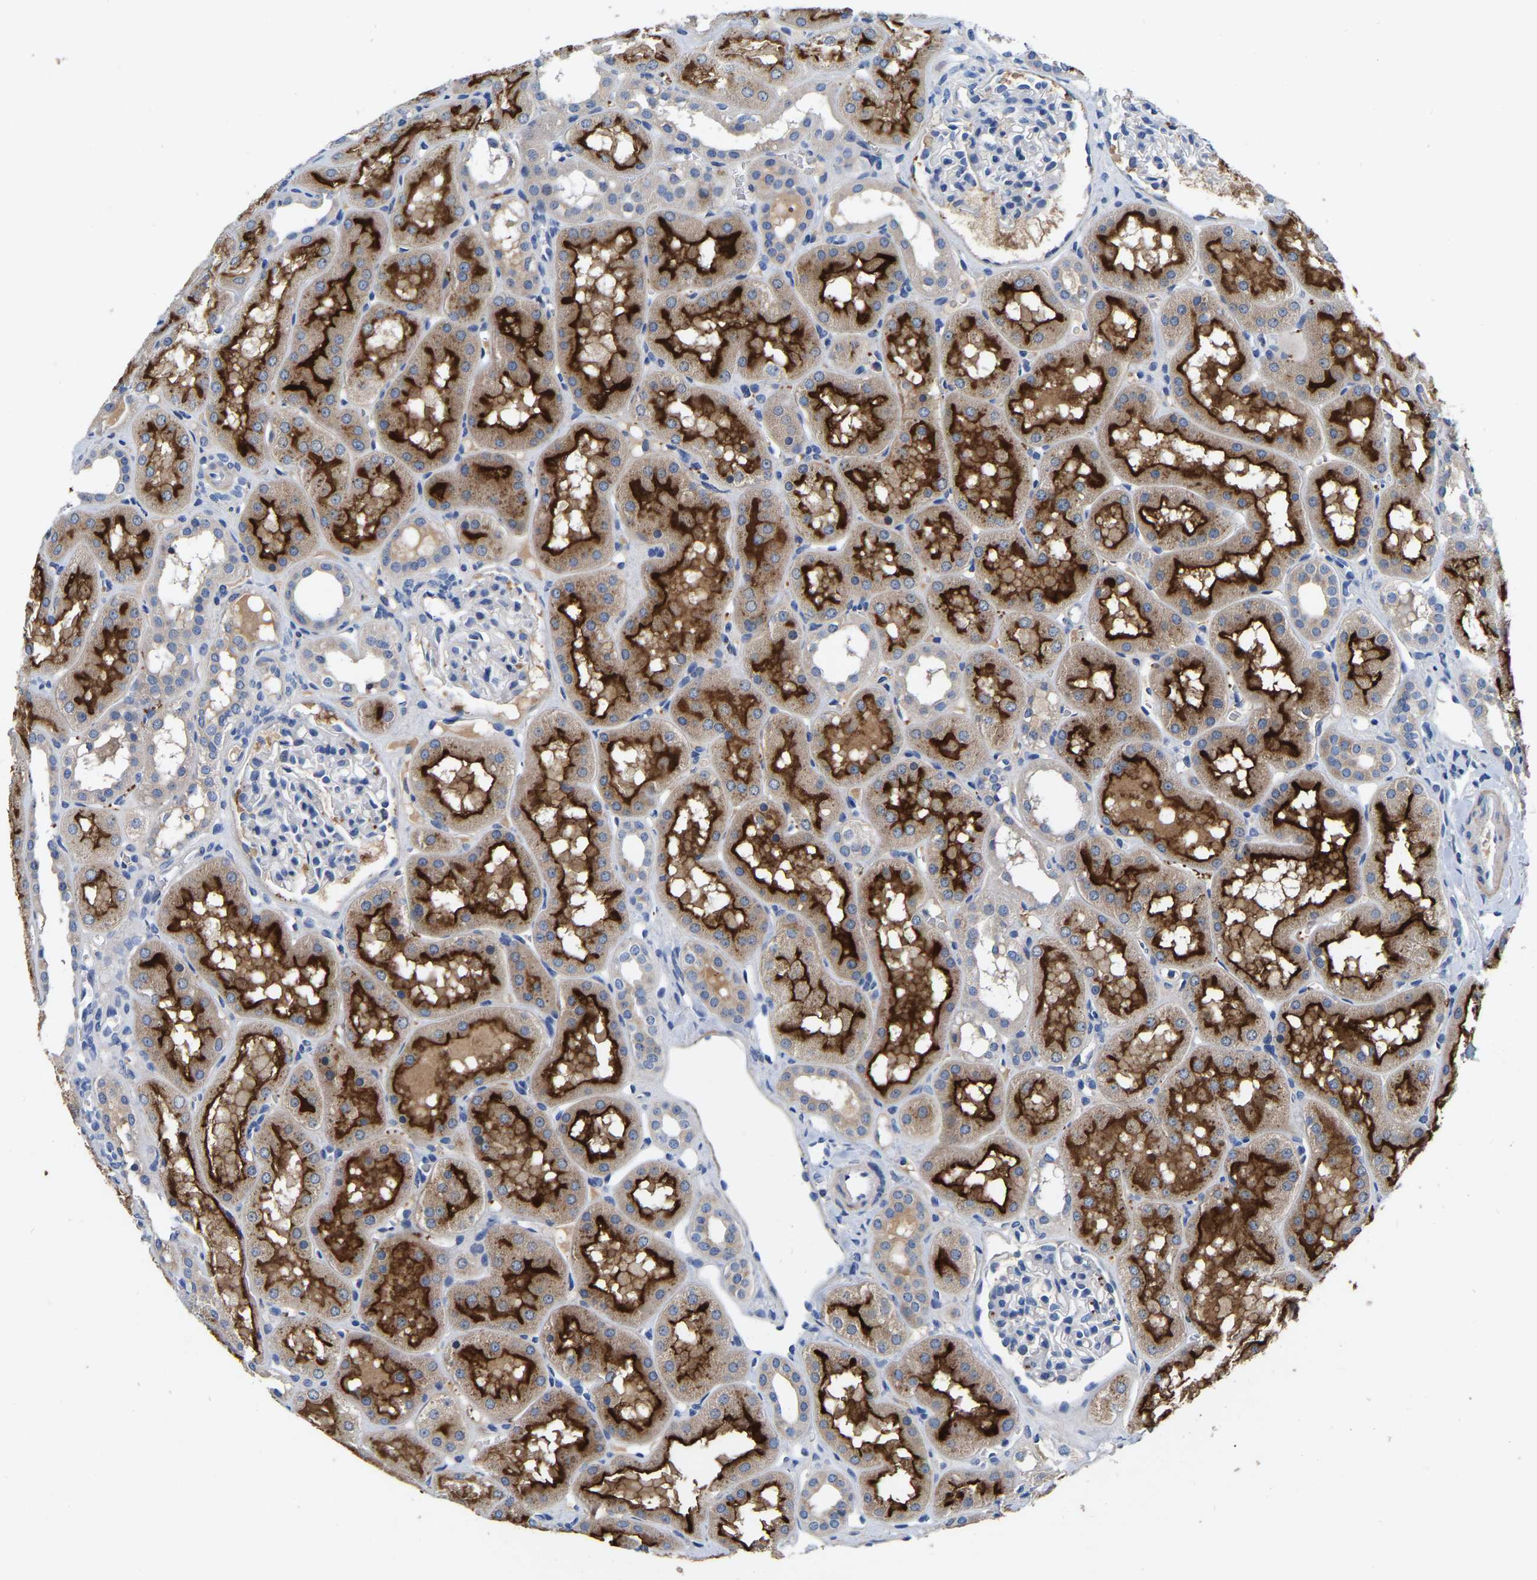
{"staining": {"intensity": "negative", "quantity": "none", "location": "none"}, "tissue": "kidney", "cell_type": "Cells in glomeruli", "image_type": "normal", "snomed": [{"axis": "morphology", "description": "Normal tissue, NOS"}, {"axis": "topography", "description": "Kidney"}, {"axis": "topography", "description": "Urinary bladder"}], "caption": "IHC of unremarkable kidney shows no expression in cells in glomeruli.", "gene": "RAB27B", "patient": {"sex": "male", "age": 16}}